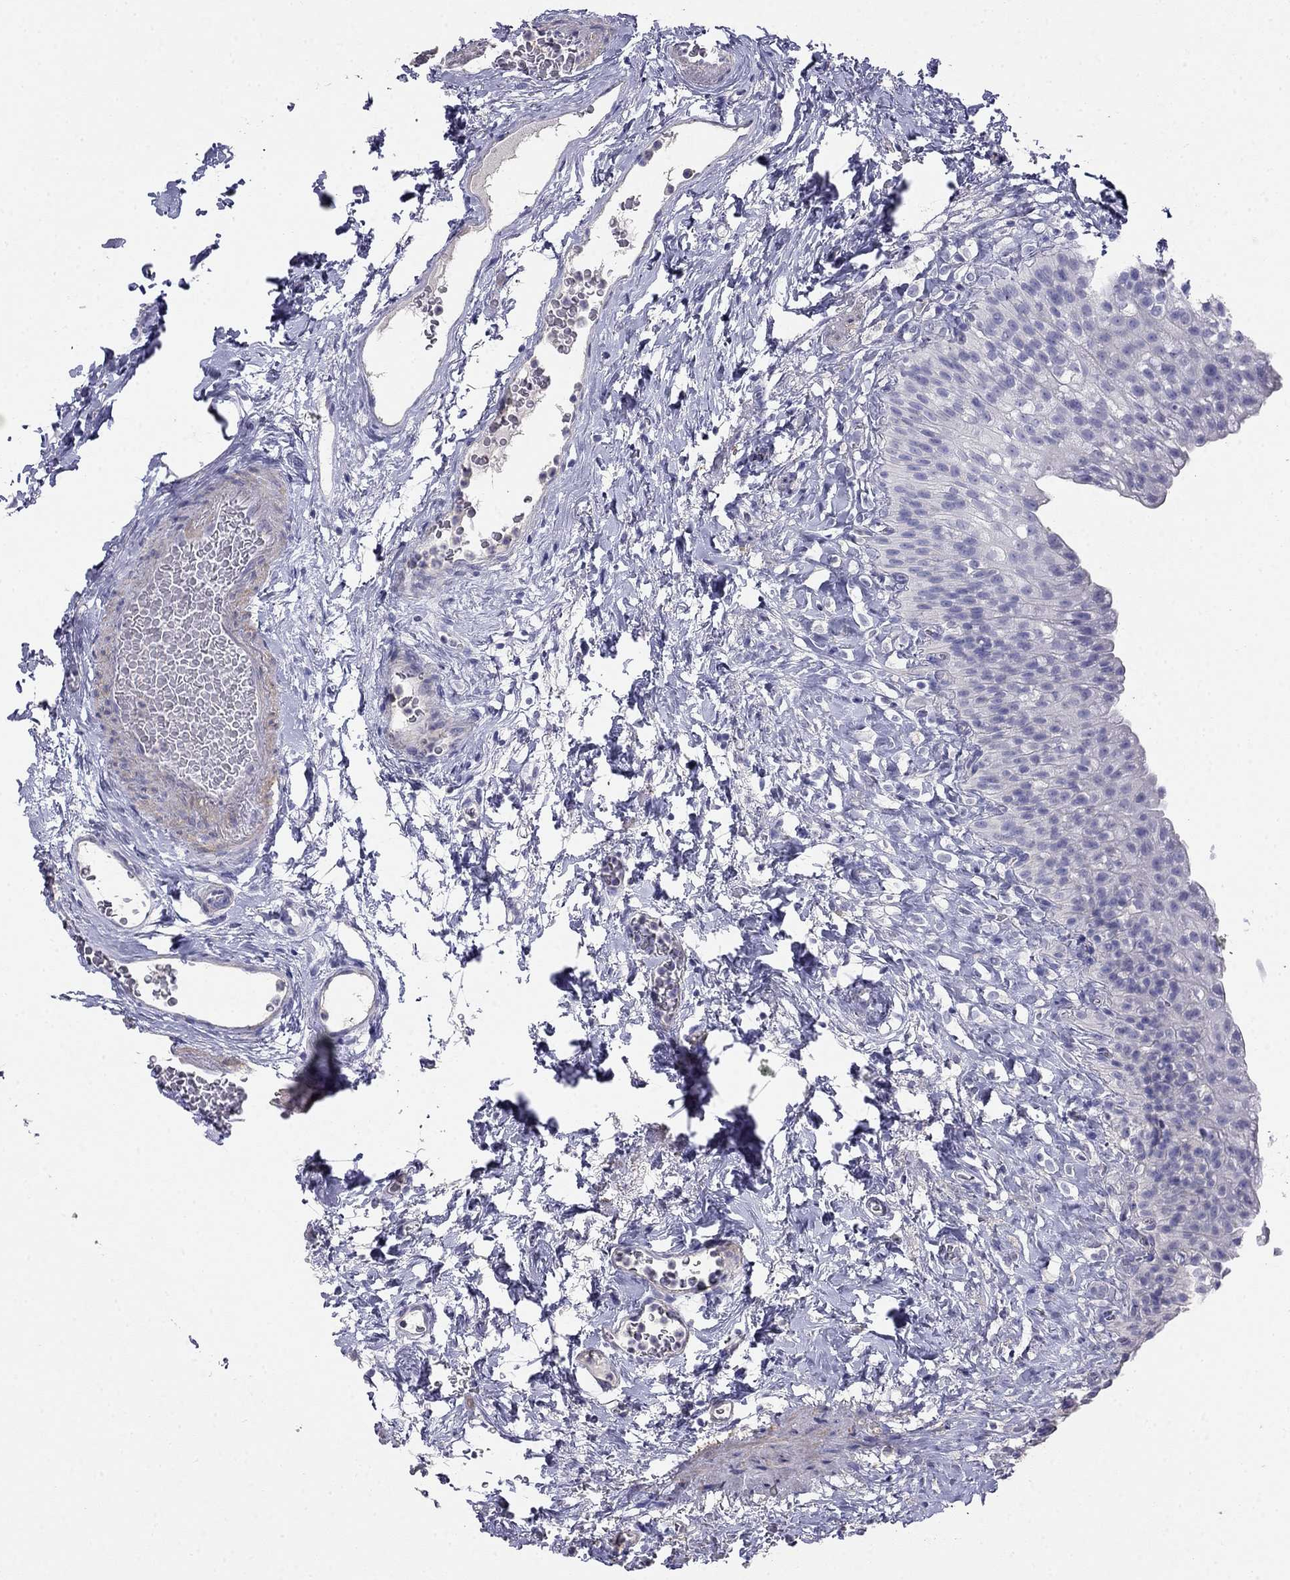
{"staining": {"intensity": "negative", "quantity": "none", "location": "none"}, "tissue": "urinary bladder", "cell_type": "Urothelial cells", "image_type": "normal", "snomed": [{"axis": "morphology", "description": "Normal tissue, NOS"}, {"axis": "topography", "description": "Urinary bladder"}], "caption": "The IHC micrograph has no significant expression in urothelial cells of urinary bladder.", "gene": "LY6H", "patient": {"sex": "male", "age": 76}}